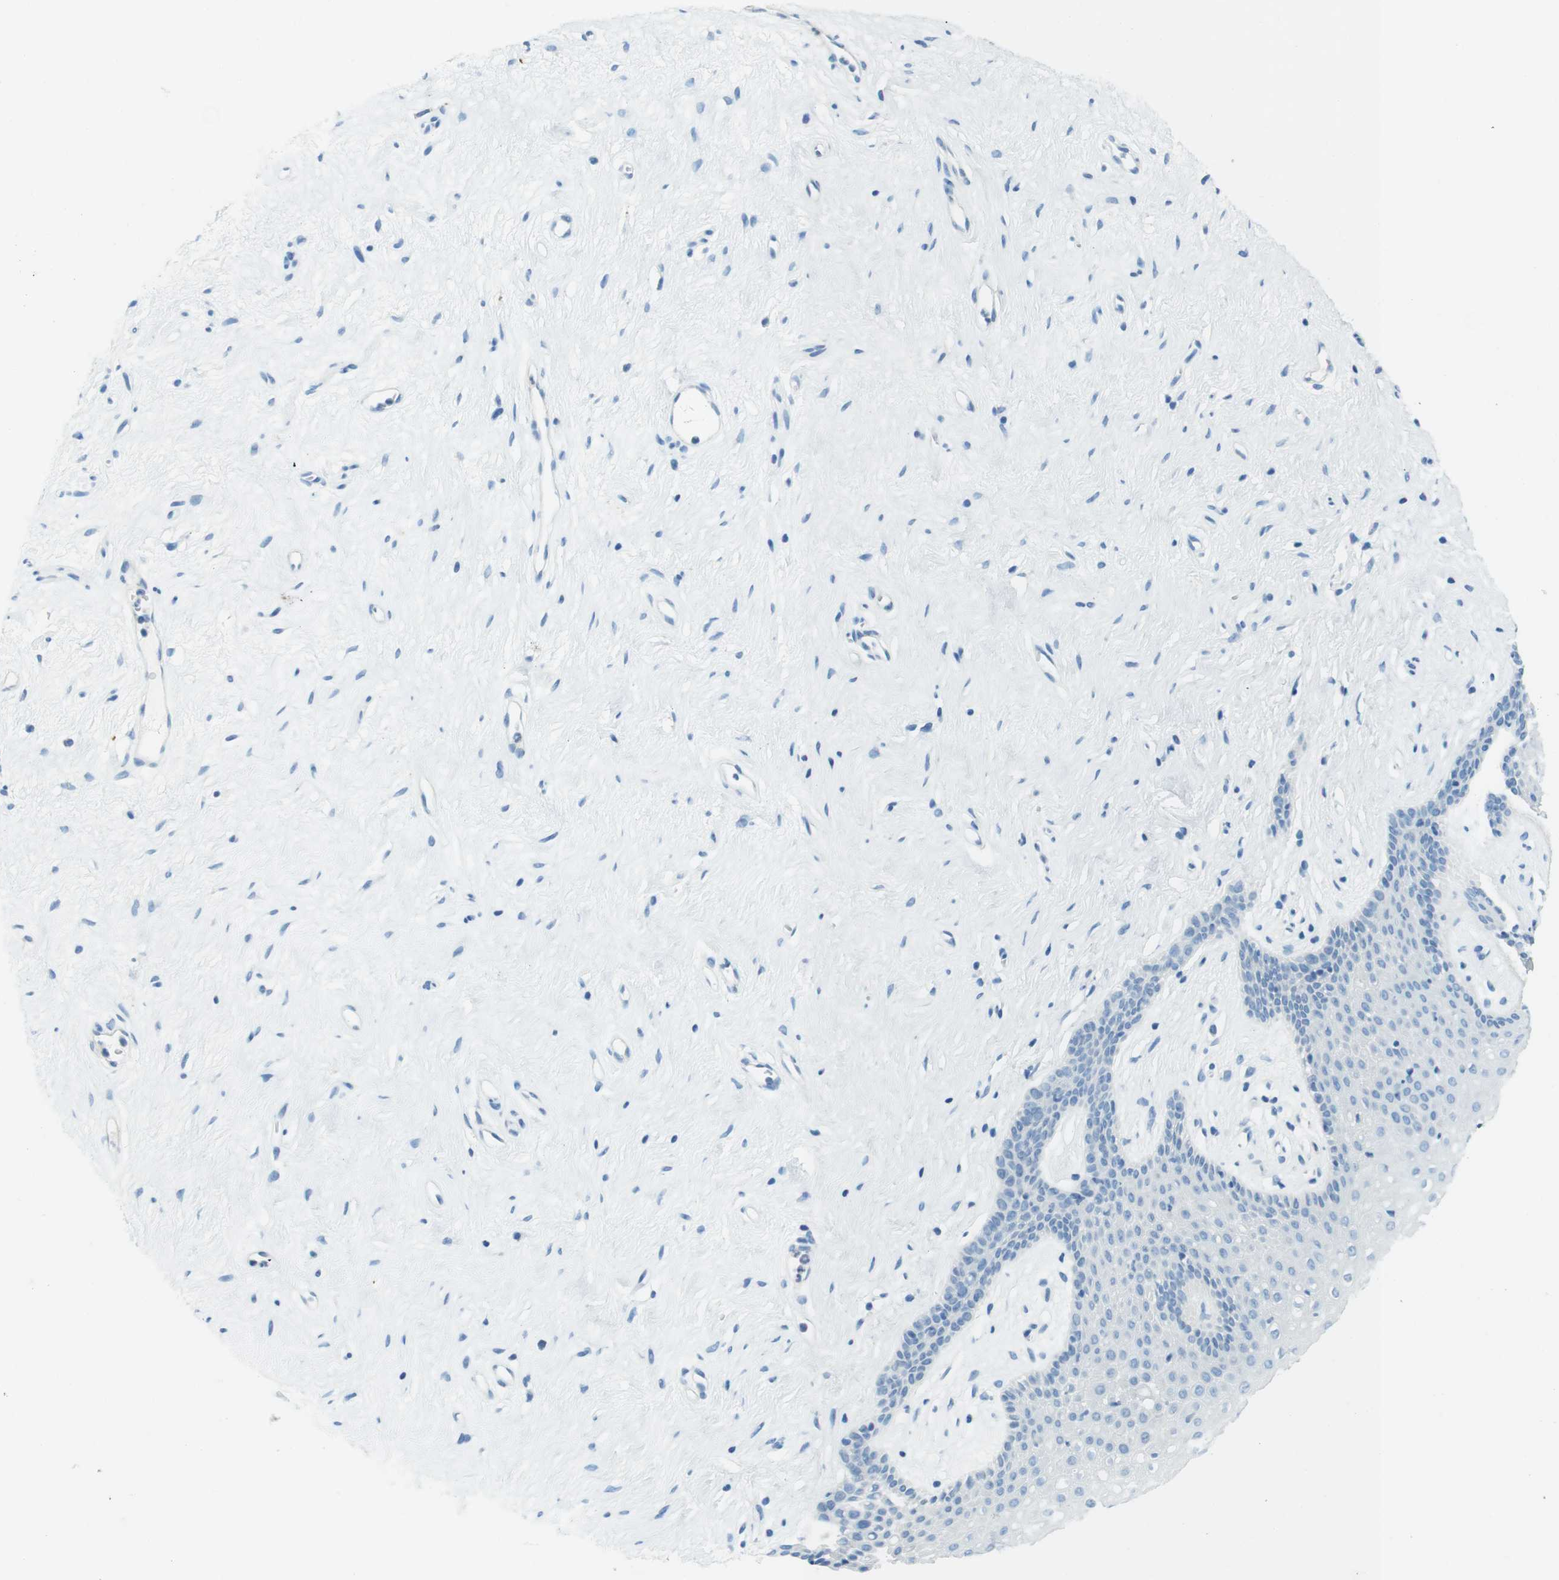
{"staining": {"intensity": "negative", "quantity": "none", "location": "none"}, "tissue": "vagina", "cell_type": "Squamous epithelial cells", "image_type": "normal", "snomed": [{"axis": "morphology", "description": "Normal tissue, NOS"}, {"axis": "topography", "description": "Vagina"}], "caption": "High magnification brightfield microscopy of normal vagina stained with DAB (3,3'-diaminobenzidine) (brown) and counterstained with hematoxylin (blue): squamous epithelial cells show no significant positivity. (IHC, brightfield microscopy, high magnification).", "gene": "CD320", "patient": {"sex": "female", "age": 44}}